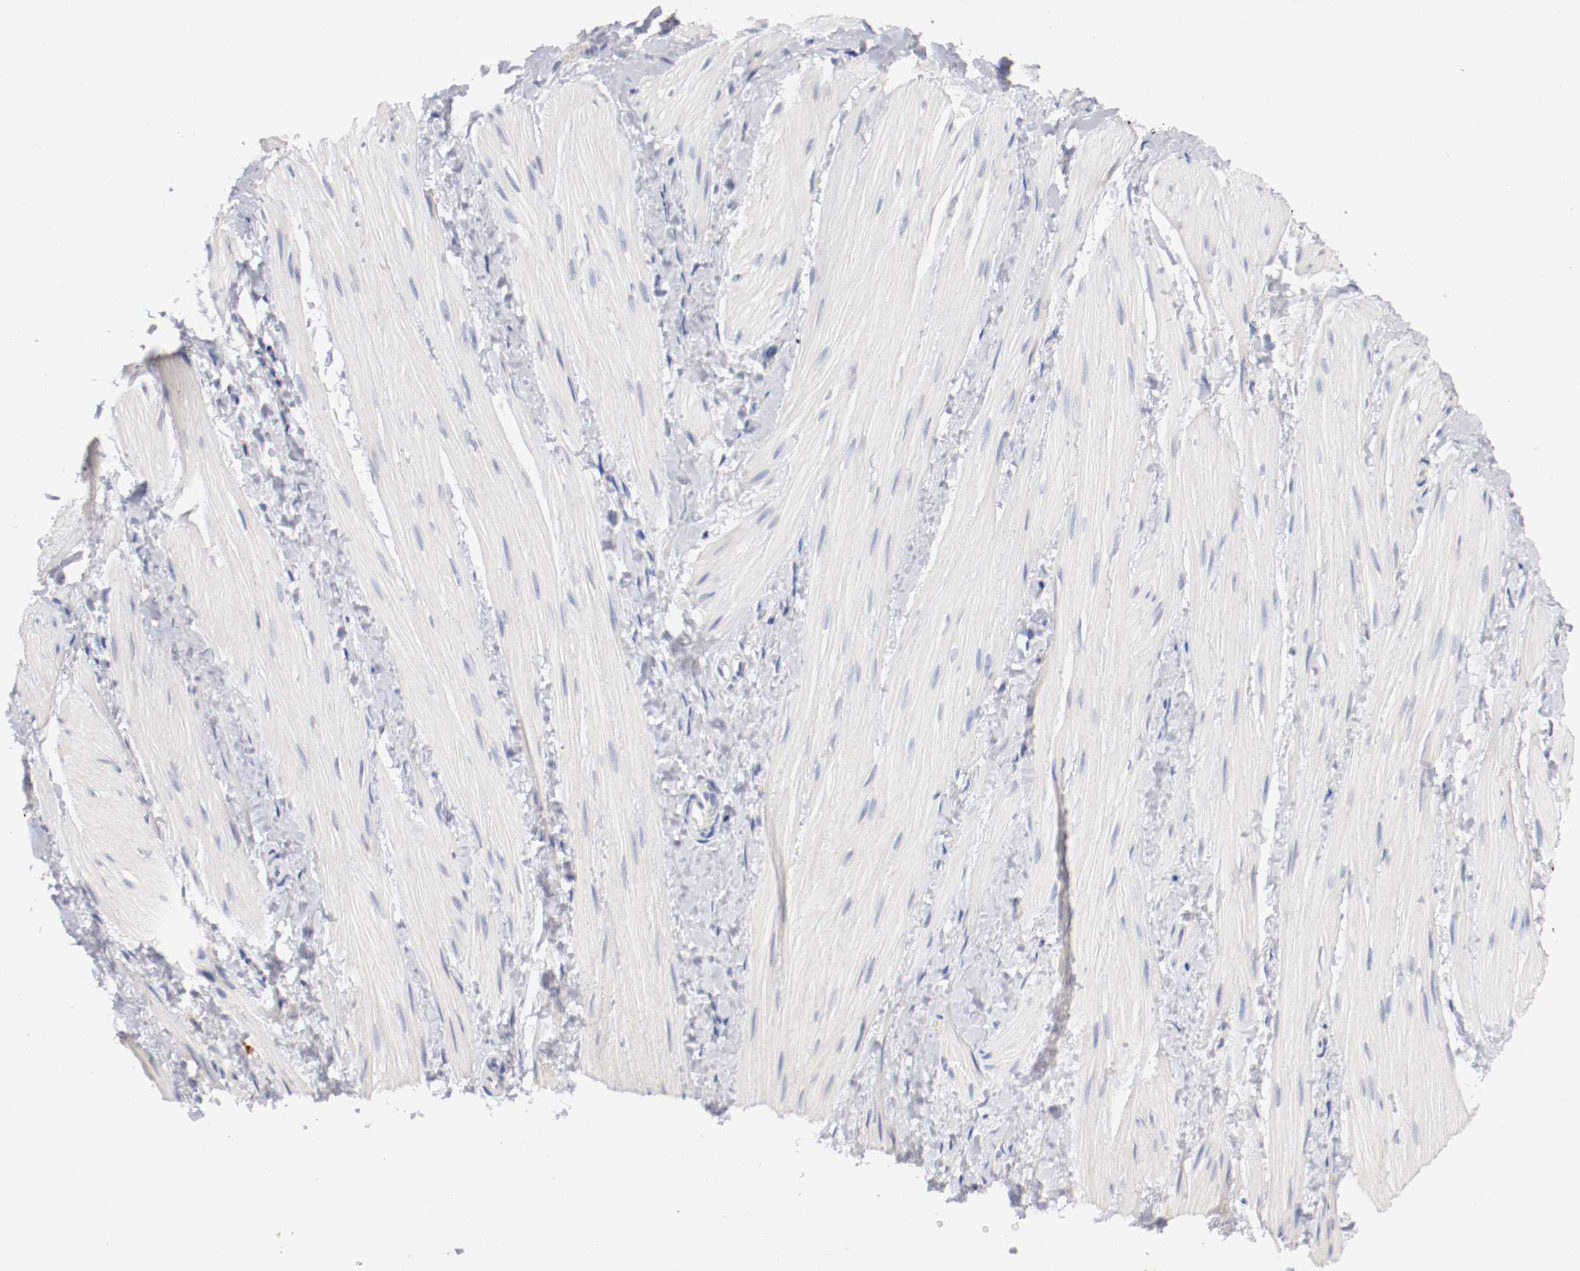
{"staining": {"intensity": "negative", "quantity": "none", "location": "none"}, "tissue": "smooth muscle", "cell_type": "Smooth muscle cells", "image_type": "normal", "snomed": [{"axis": "morphology", "description": "Normal tissue, NOS"}, {"axis": "topography", "description": "Smooth muscle"}], "caption": "A high-resolution micrograph shows immunohistochemistry (IHC) staining of unremarkable smooth muscle, which exhibits no significant staining in smooth muscle cells.", "gene": "TRAF2", "patient": {"sex": "male", "age": 16}}